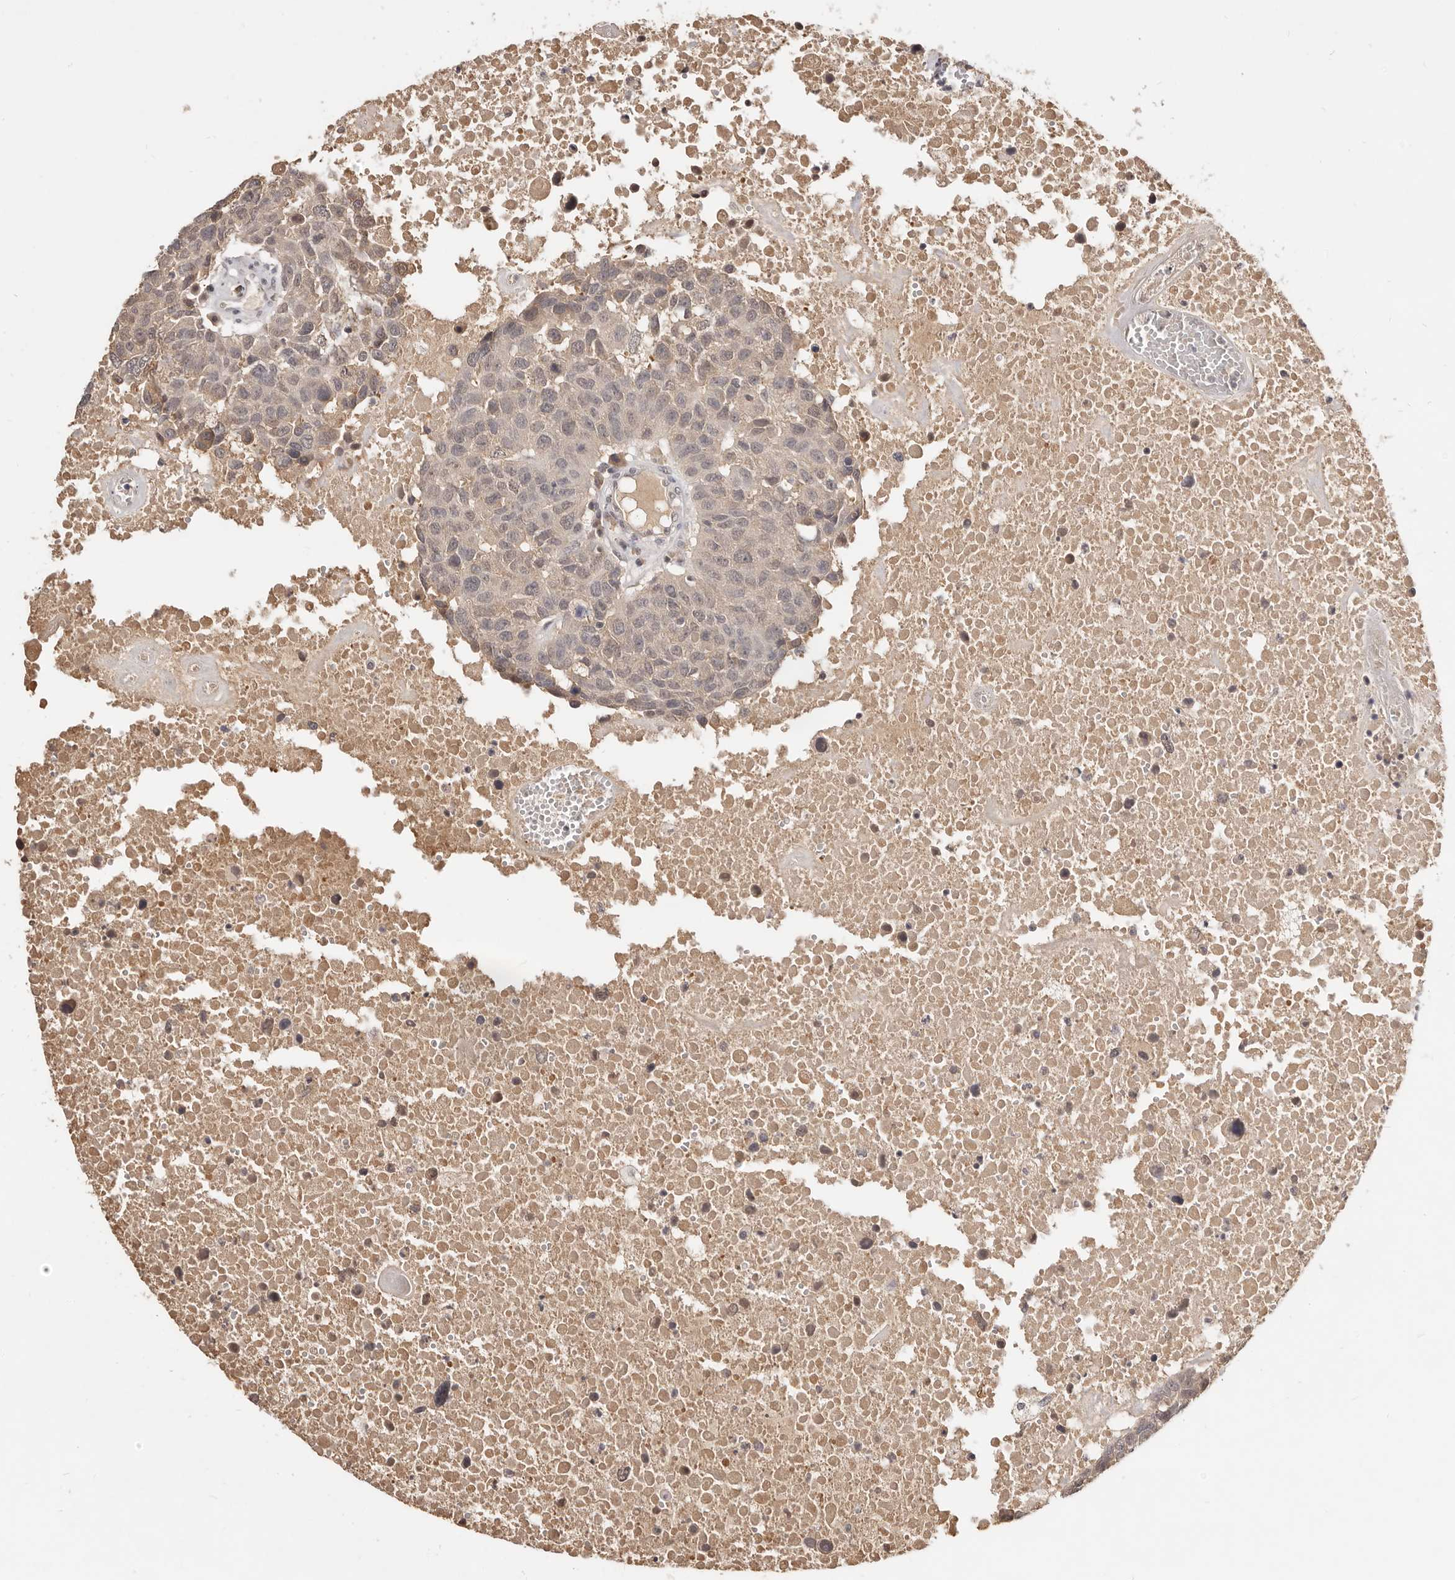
{"staining": {"intensity": "weak", "quantity": "<25%", "location": "cytoplasmic/membranous,nuclear"}, "tissue": "head and neck cancer", "cell_type": "Tumor cells", "image_type": "cancer", "snomed": [{"axis": "morphology", "description": "Squamous cell carcinoma, NOS"}, {"axis": "topography", "description": "Head-Neck"}], "caption": "This is an immunohistochemistry image of head and neck cancer. There is no positivity in tumor cells.", "gene": "TSPAN13", "patient": {"sex": "male", "age": 66}}